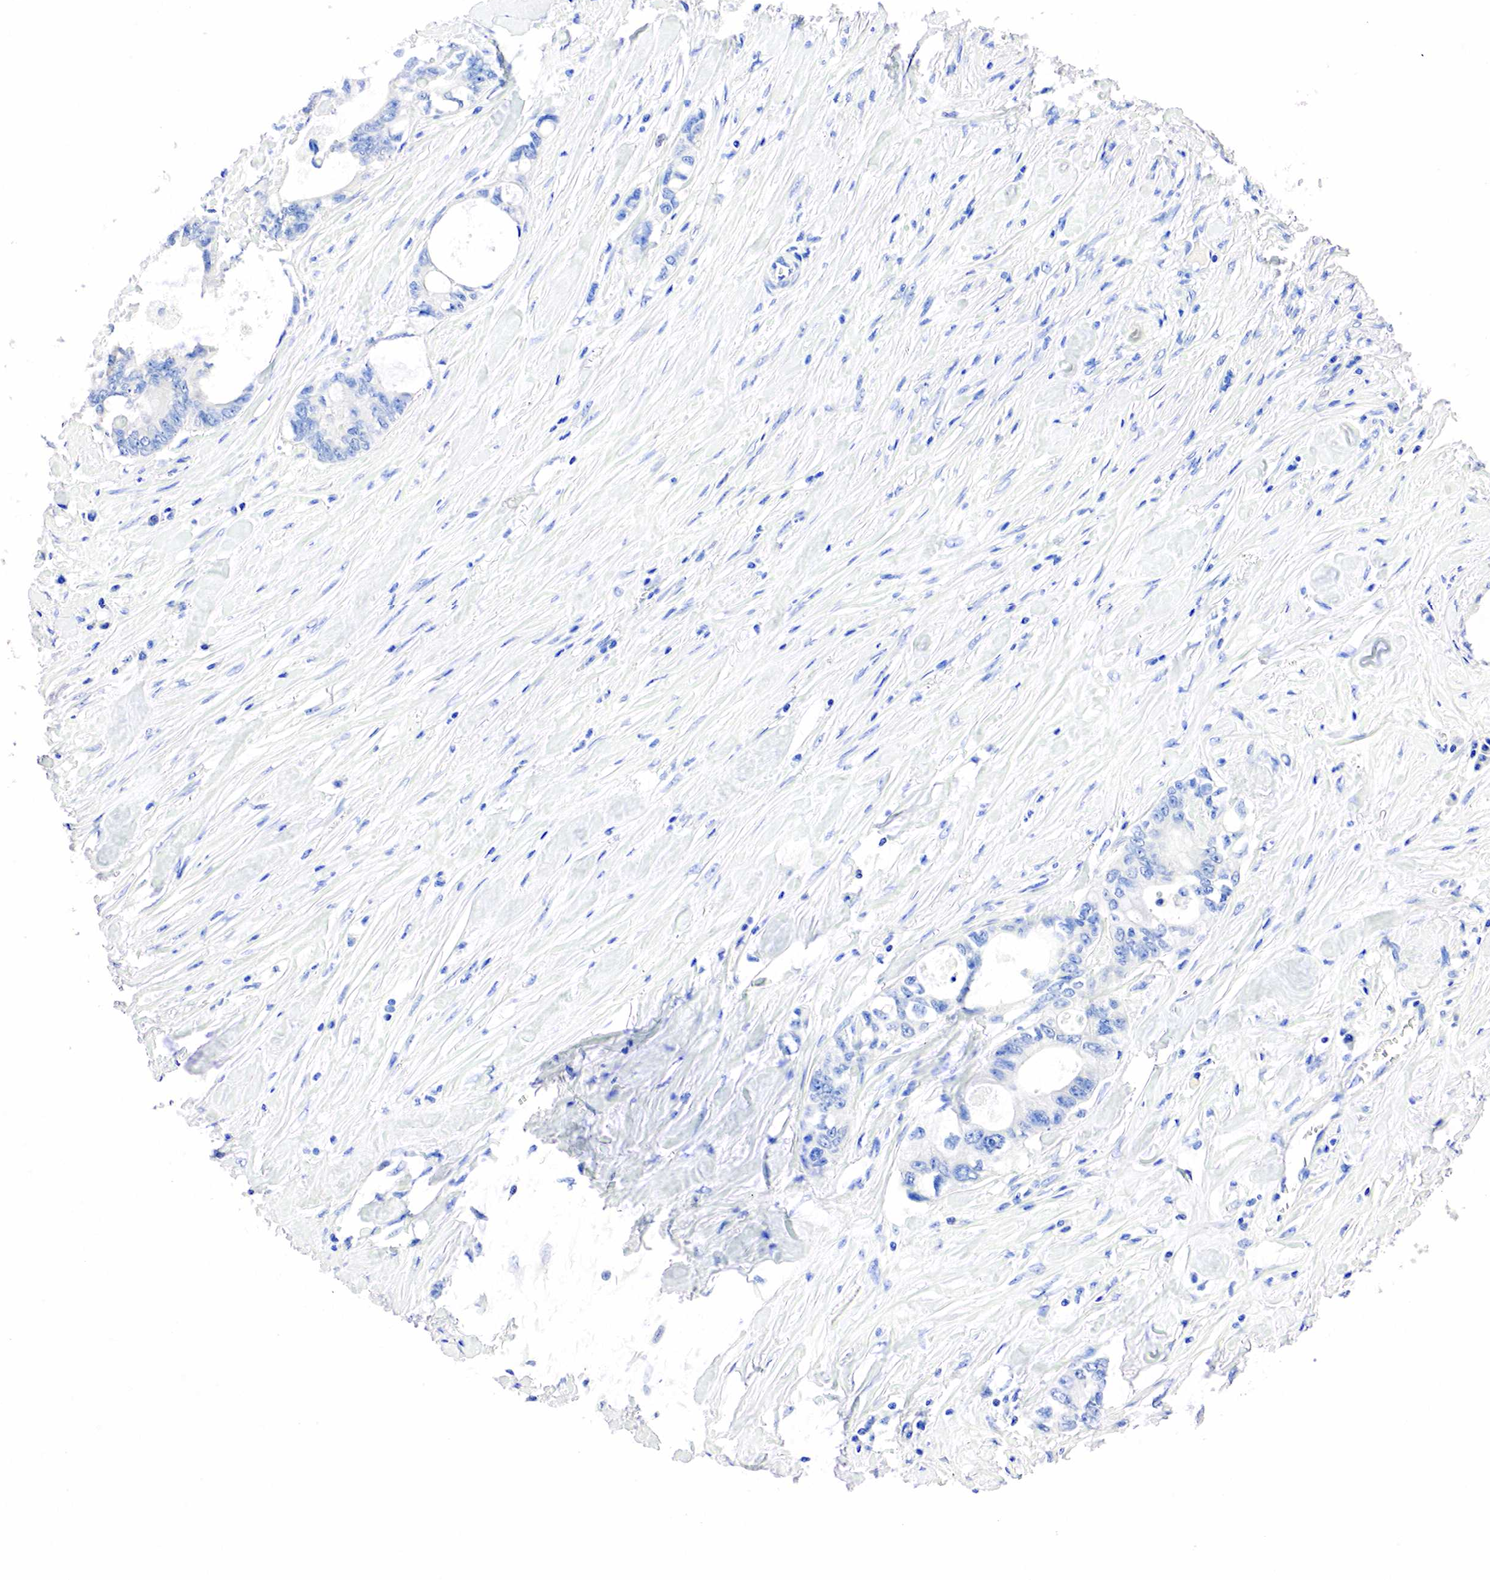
{"staining": {"intensity": "negative", "quantity": "none", "location": "none"}, "tissue": "colorectal cancer", "cell_type": "Tumor cells", "image_type": "cancer", "snomed": [{"axis": "morphology", "description": "Adenocarcinoma, NOS"}, {"axis": "topography", "description": "Rectum"}], "caption": "Immunohistochemistry histopathology image of human colorectal cancer (adenocarcinoma) stained for a protein (brown), which shows no positivity in tumor cells.", "gene": "SST", "patient": {"sex": "female", "age": 57}}